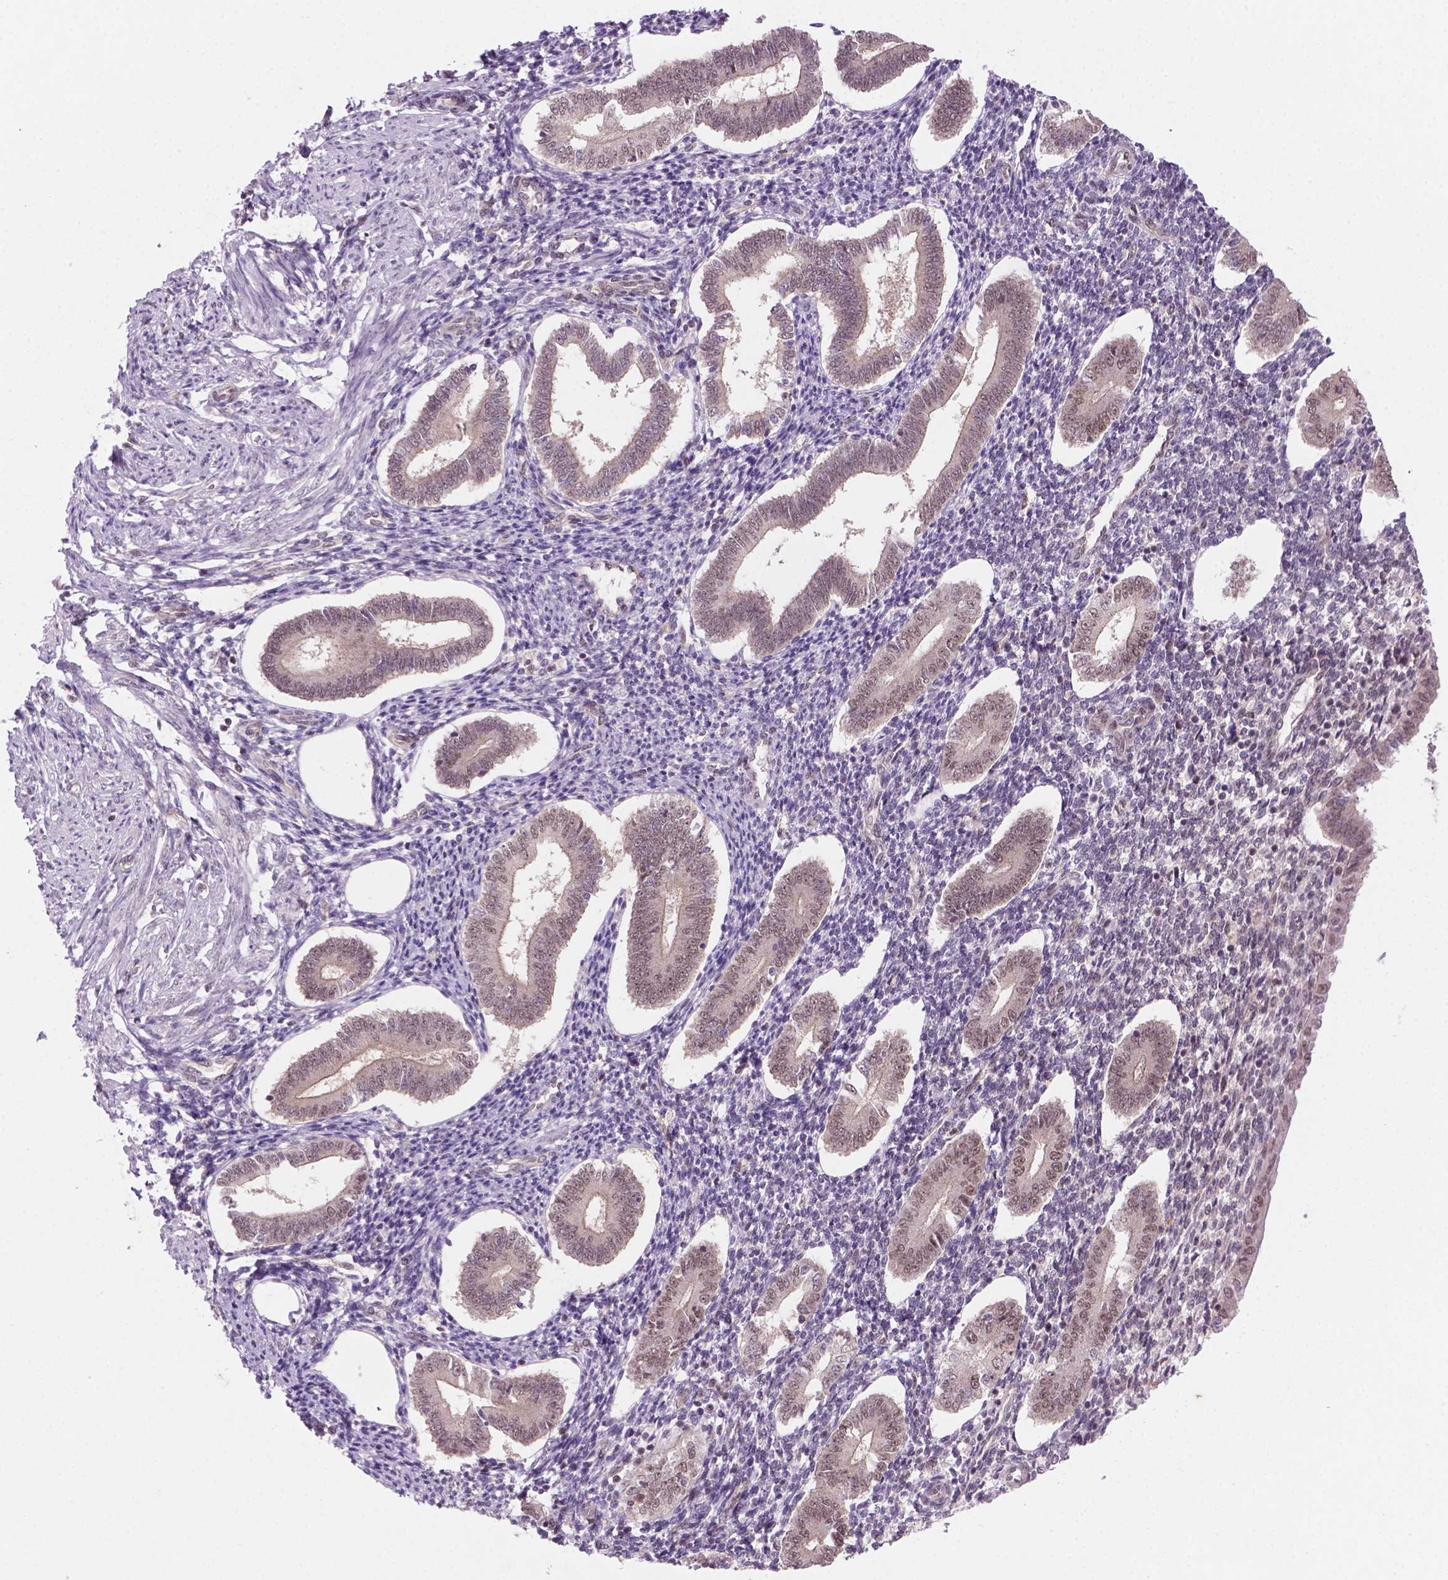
{"staining": {"intensity": "weak", "quantity": "<25%", "location": "nuclear"}, "tissue": "endometrium", "cell_type": "Cells in endometrial stroma", "image_type": "normal", "snomed": [{"axis": "morphology", "description": "Normal tissue, NOS"}, {"axis": "topography", "description": "Endometrium"}], "caption": "This is an immunohistochemistry (IHC) image of normal human endometrium. There is no staining in cells in endometrial stroma.", "gene": "PHAX", "patient": {"sex": "female", "age": 40}}